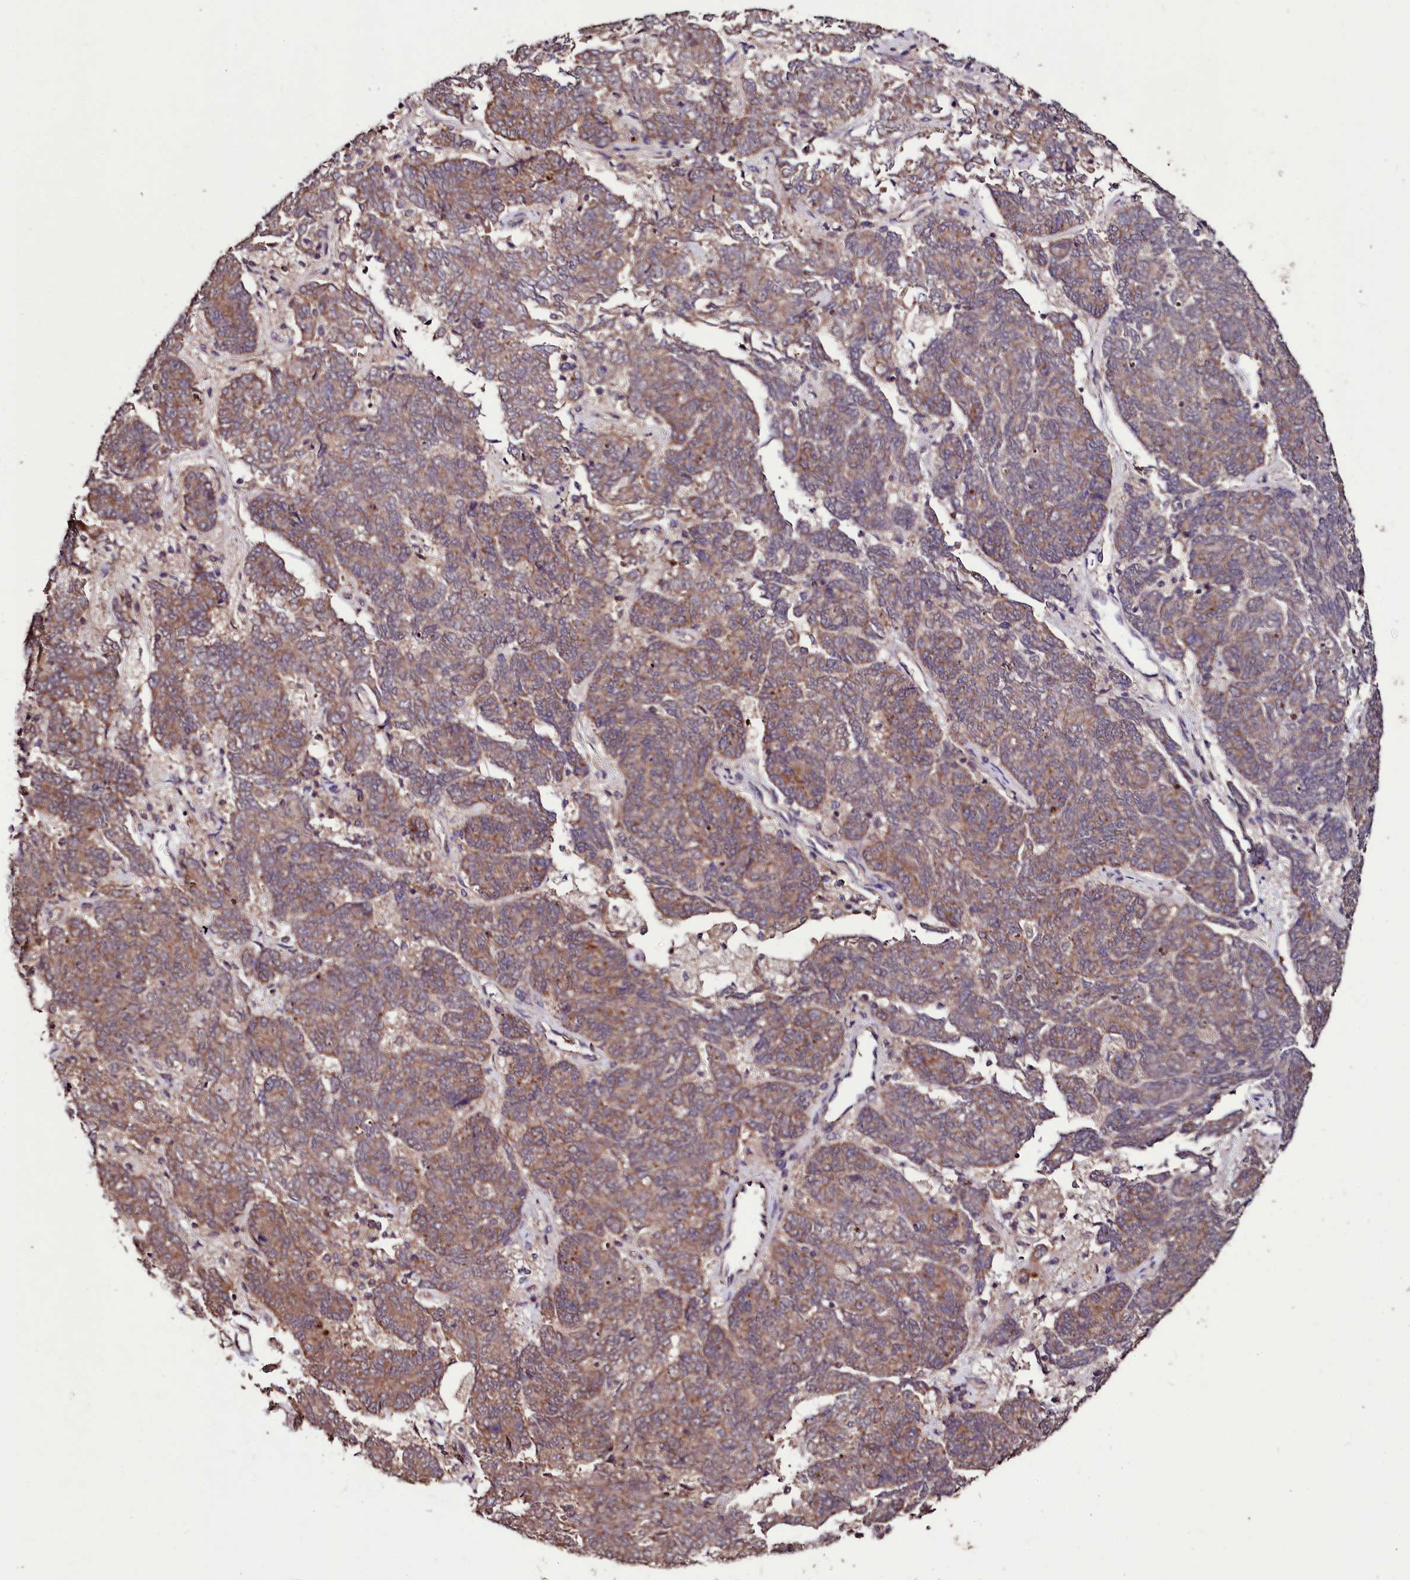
{"staining": {"intensity": "moderate", "quantity": ">75%", "location": "cytoplasmic/membranous"}, "tissue": "endometrial cancer", "cell_type": "Tumor cells", "image_type": "cancer", "snomed": [{"axis": "morphology", "description": "Adenocarcinoma, NOS"}, {"axis": "topography", "description": "Endometrium"}], "caption": "There is medium levels of moderate cytoplasmic/membranous positivity in tumor cells of endometrial cancer, as demonstrated by immunohistochemical staining (brown color).", "gene": "KLRB1", "patient": {"sex": "female", "age": 80}}